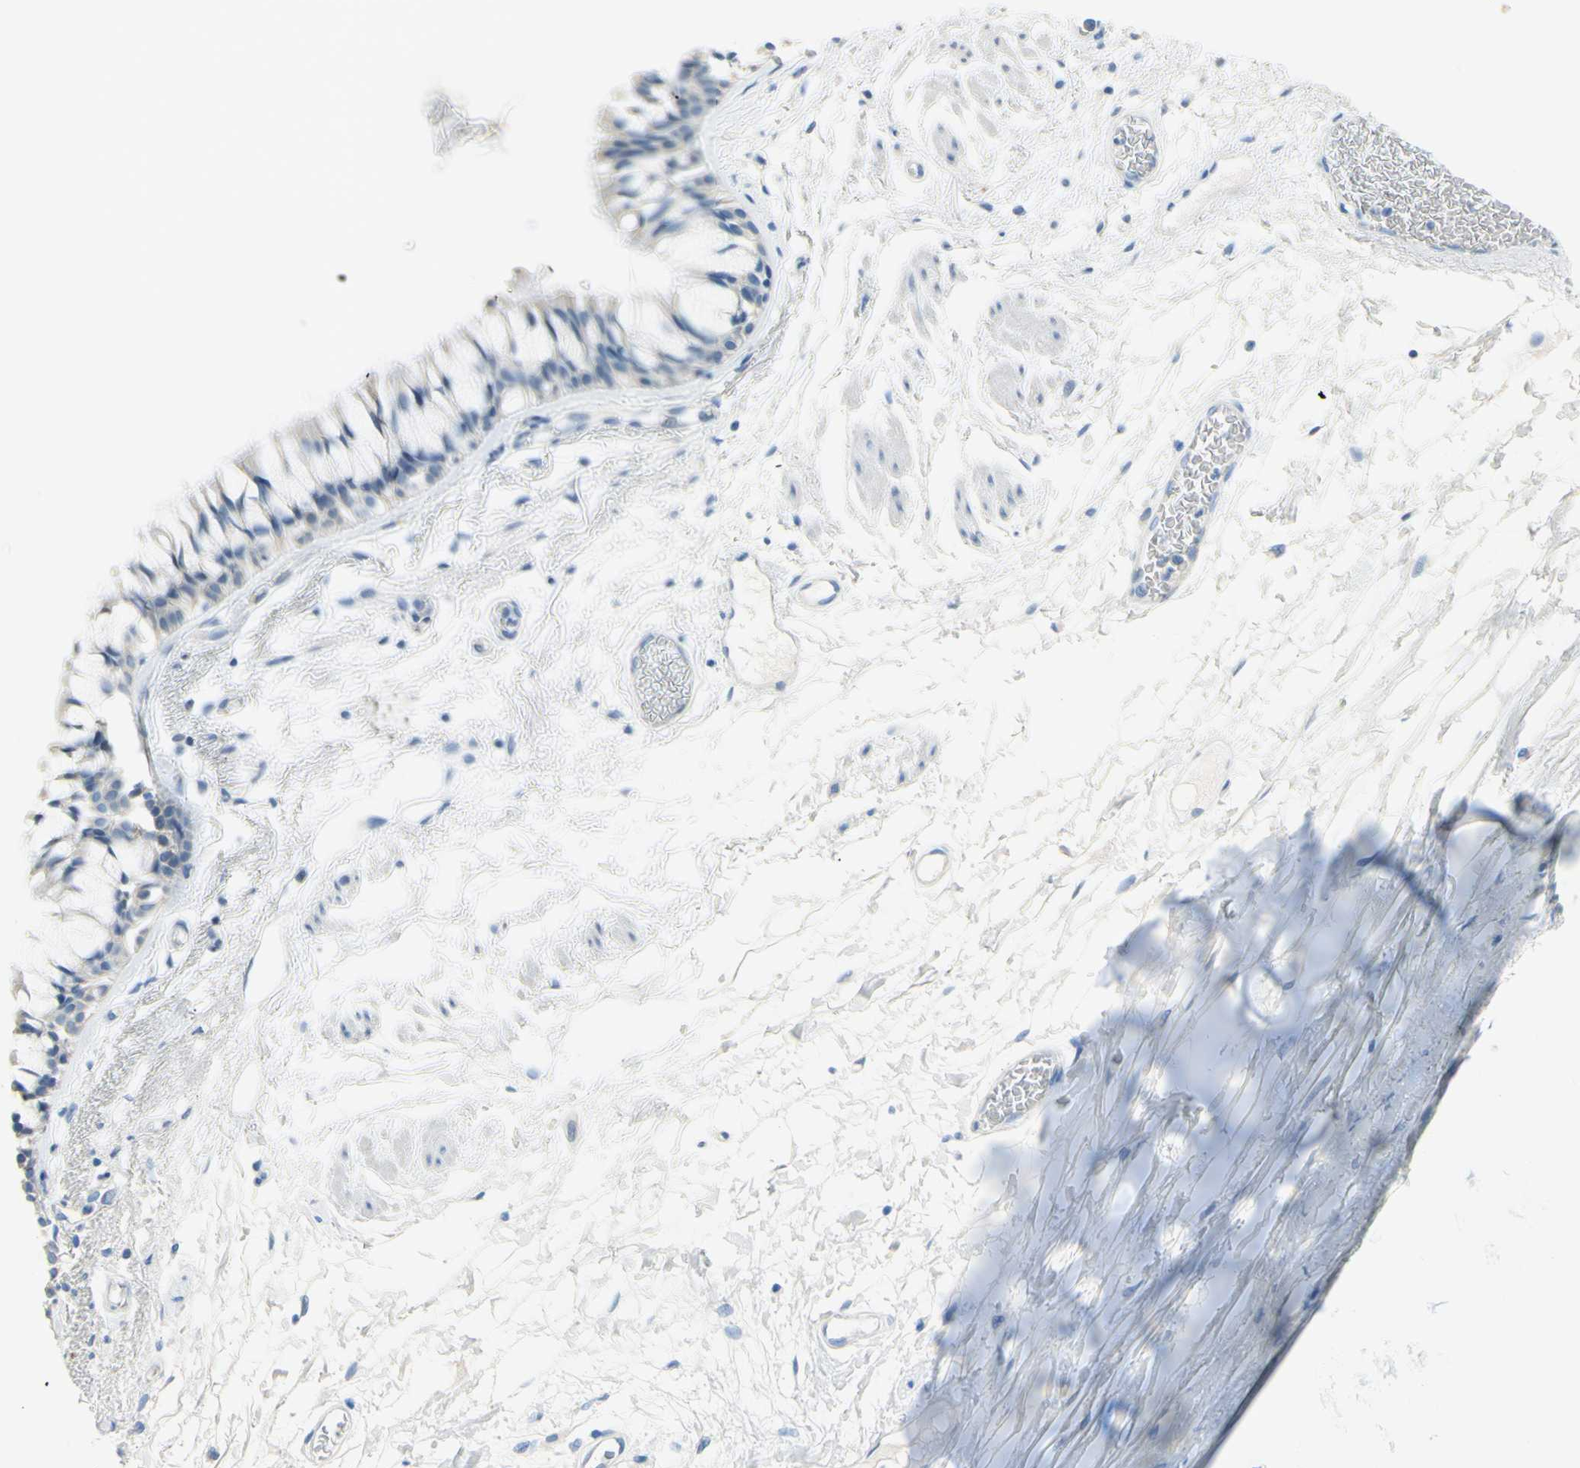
{"staining": {"intensity": "negative", "quantity": "none", "location": "none"}, "tissue": "bronchus", "cell_type": "Respiratory epithelial cells", "image_type": "normal", "snomed": [{"axis": "morphology", "description": "Normal tissue, NOS"}, {"axis": "topography", "description": "Bronchus"}], "caption": "Human bronchus stained for a protein using immunohistochemistry (IHC) displays no positivity in respiratory epithelial cells.", "gene": "DCT", "patient": {"sex": "male", "age": 66}}